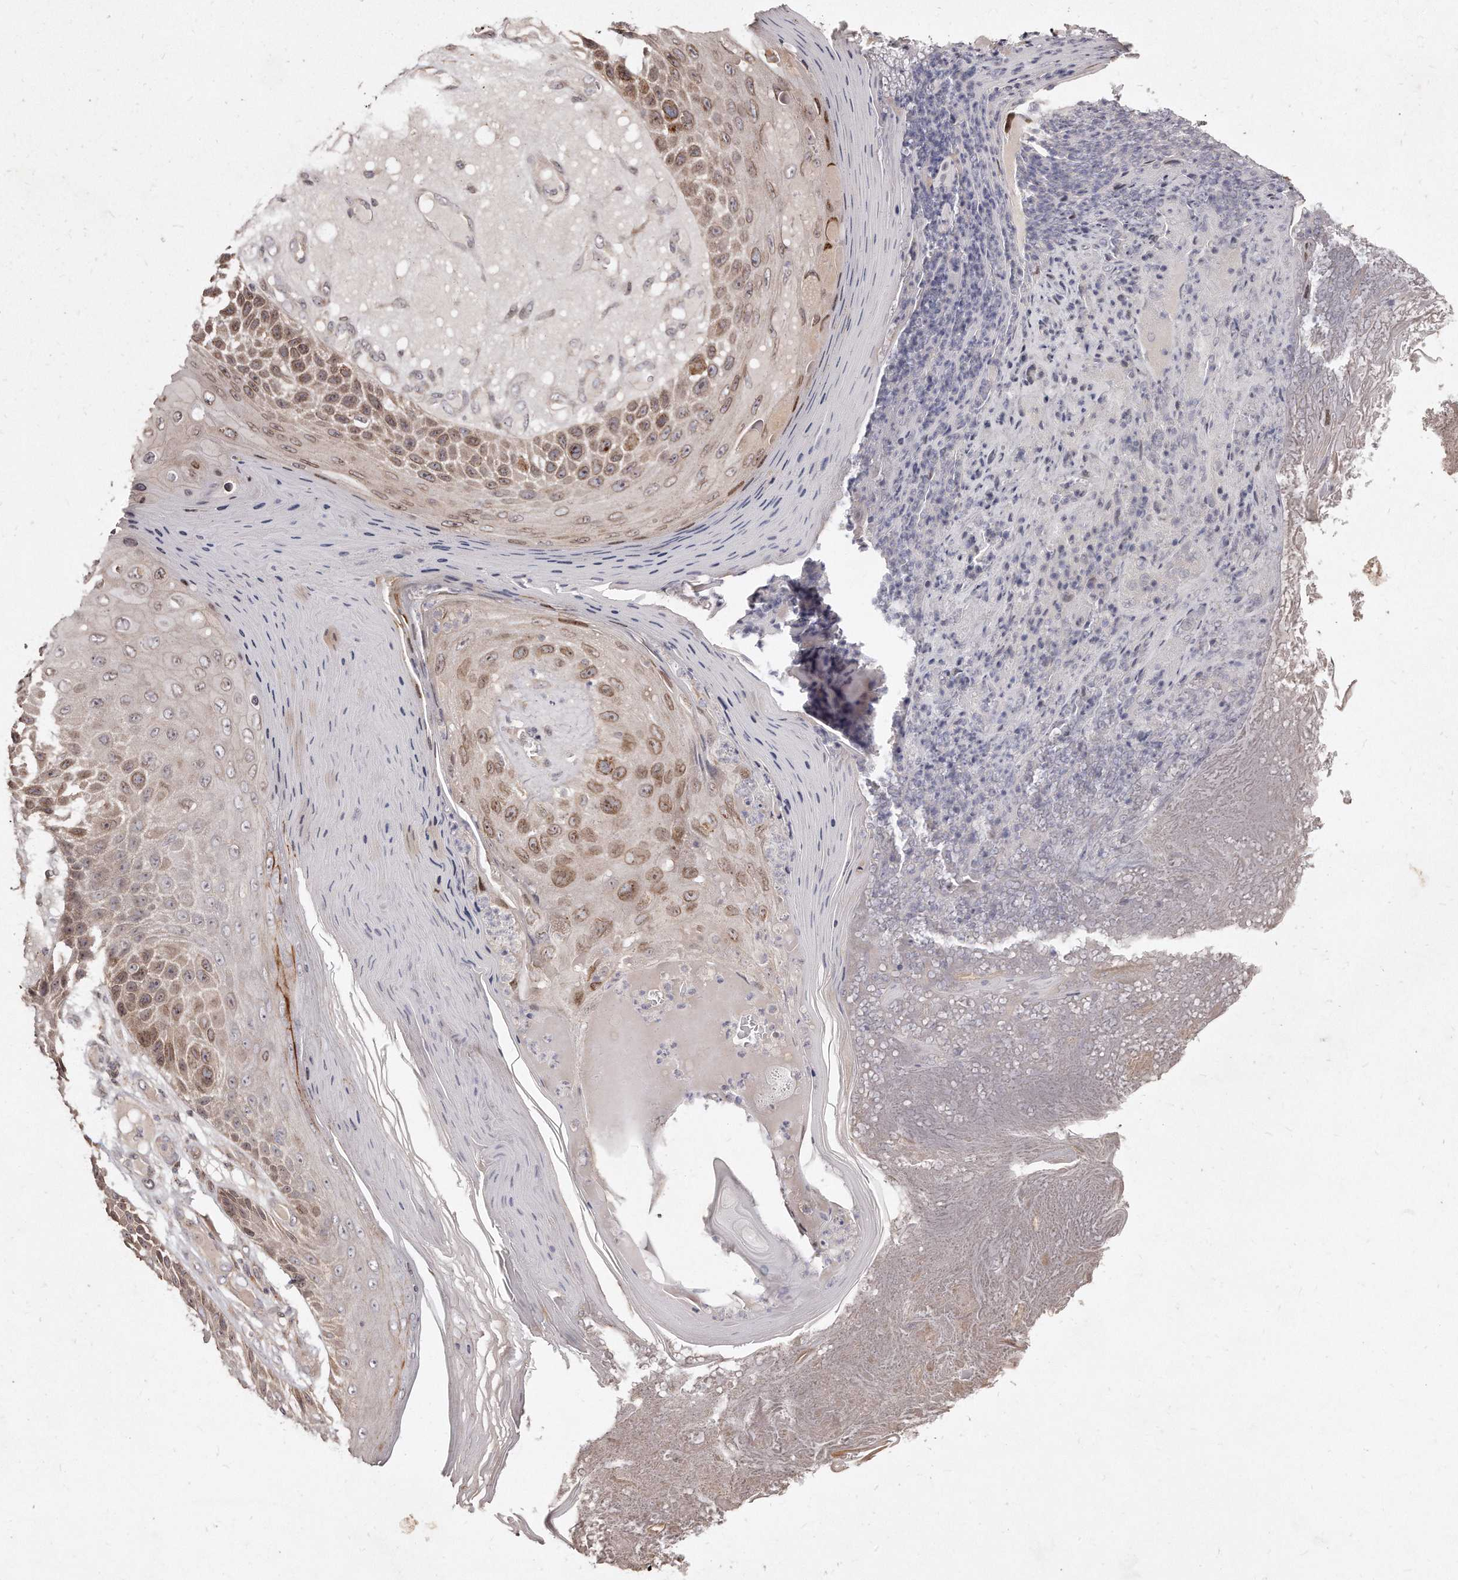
{"staining": {"intensity": "moderate", "quantity": ">75%", "location": "cytoplasmic/membranous,nuclear"}, "tissue": "skin cancer", "cell_type": "Tumor cells", "image_type": "cancer", "snomed": [{"axis": "morphology", "description": "Squamous cell carcinoma, NOS"}, {"axis": "topography", "description": "Skin"}], "caption": "Immunohistochemical staining of squamous cell carcinoma (skin) shows medium levels of moderate cytoplasmic/membranous and nuclear protein staining in about >75% of tumor cells.", "gene": "HASPIN", "patient": {"sex": "female", "age": 88}}